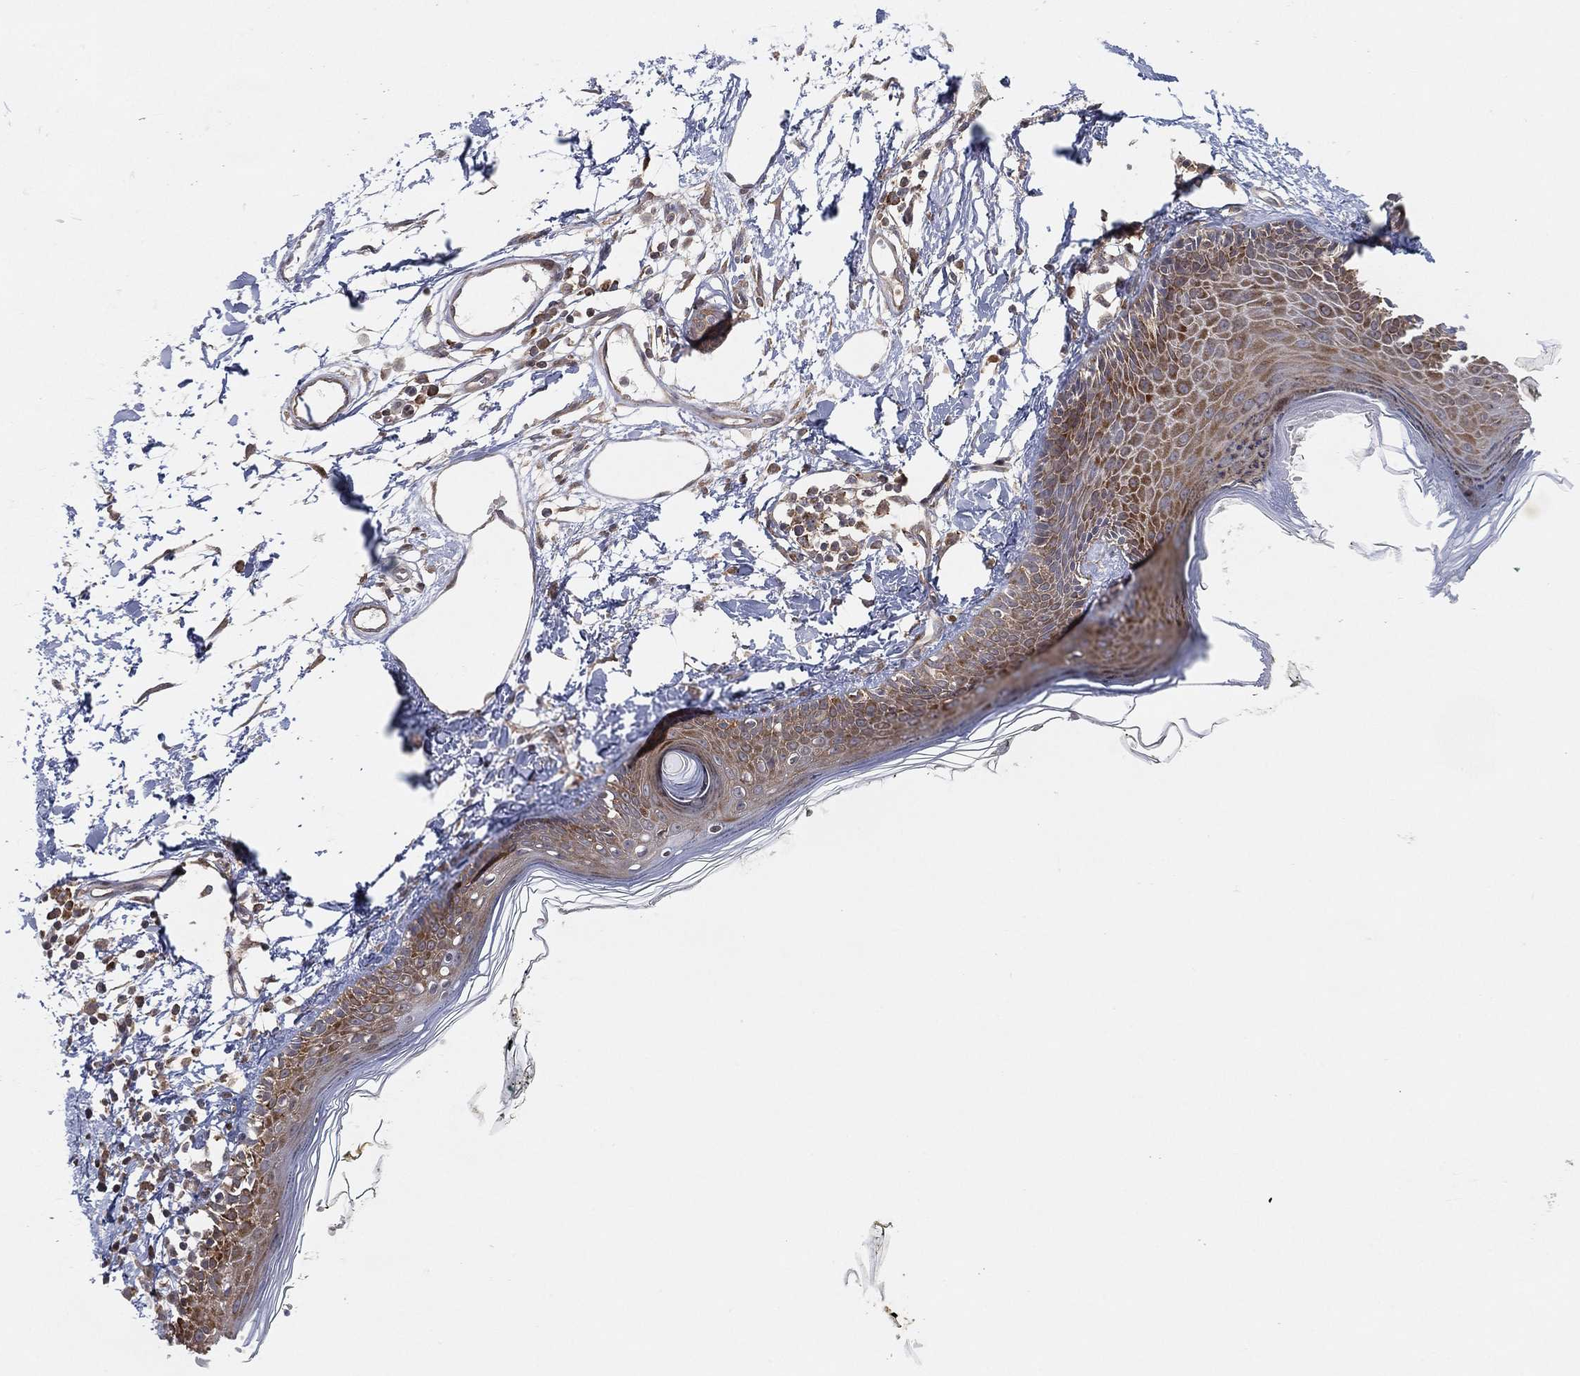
{"staining": {"intensity": "negative", "quantity": "none", "location": "none"}, "tissue": "skin", "cell_type": "Fibroblasts", "image_type": "normal", "snomed": [{"axis": "morphology", "description": "Normal tissue, NOS"}, {"axis": "topography", "description": "Skin"}], "caption": "Immunohistochemistry of normal skin shows no staining in fibroblasts.", "gene": "TMTC4", "patient": {"sex": "male", "age": 76}}